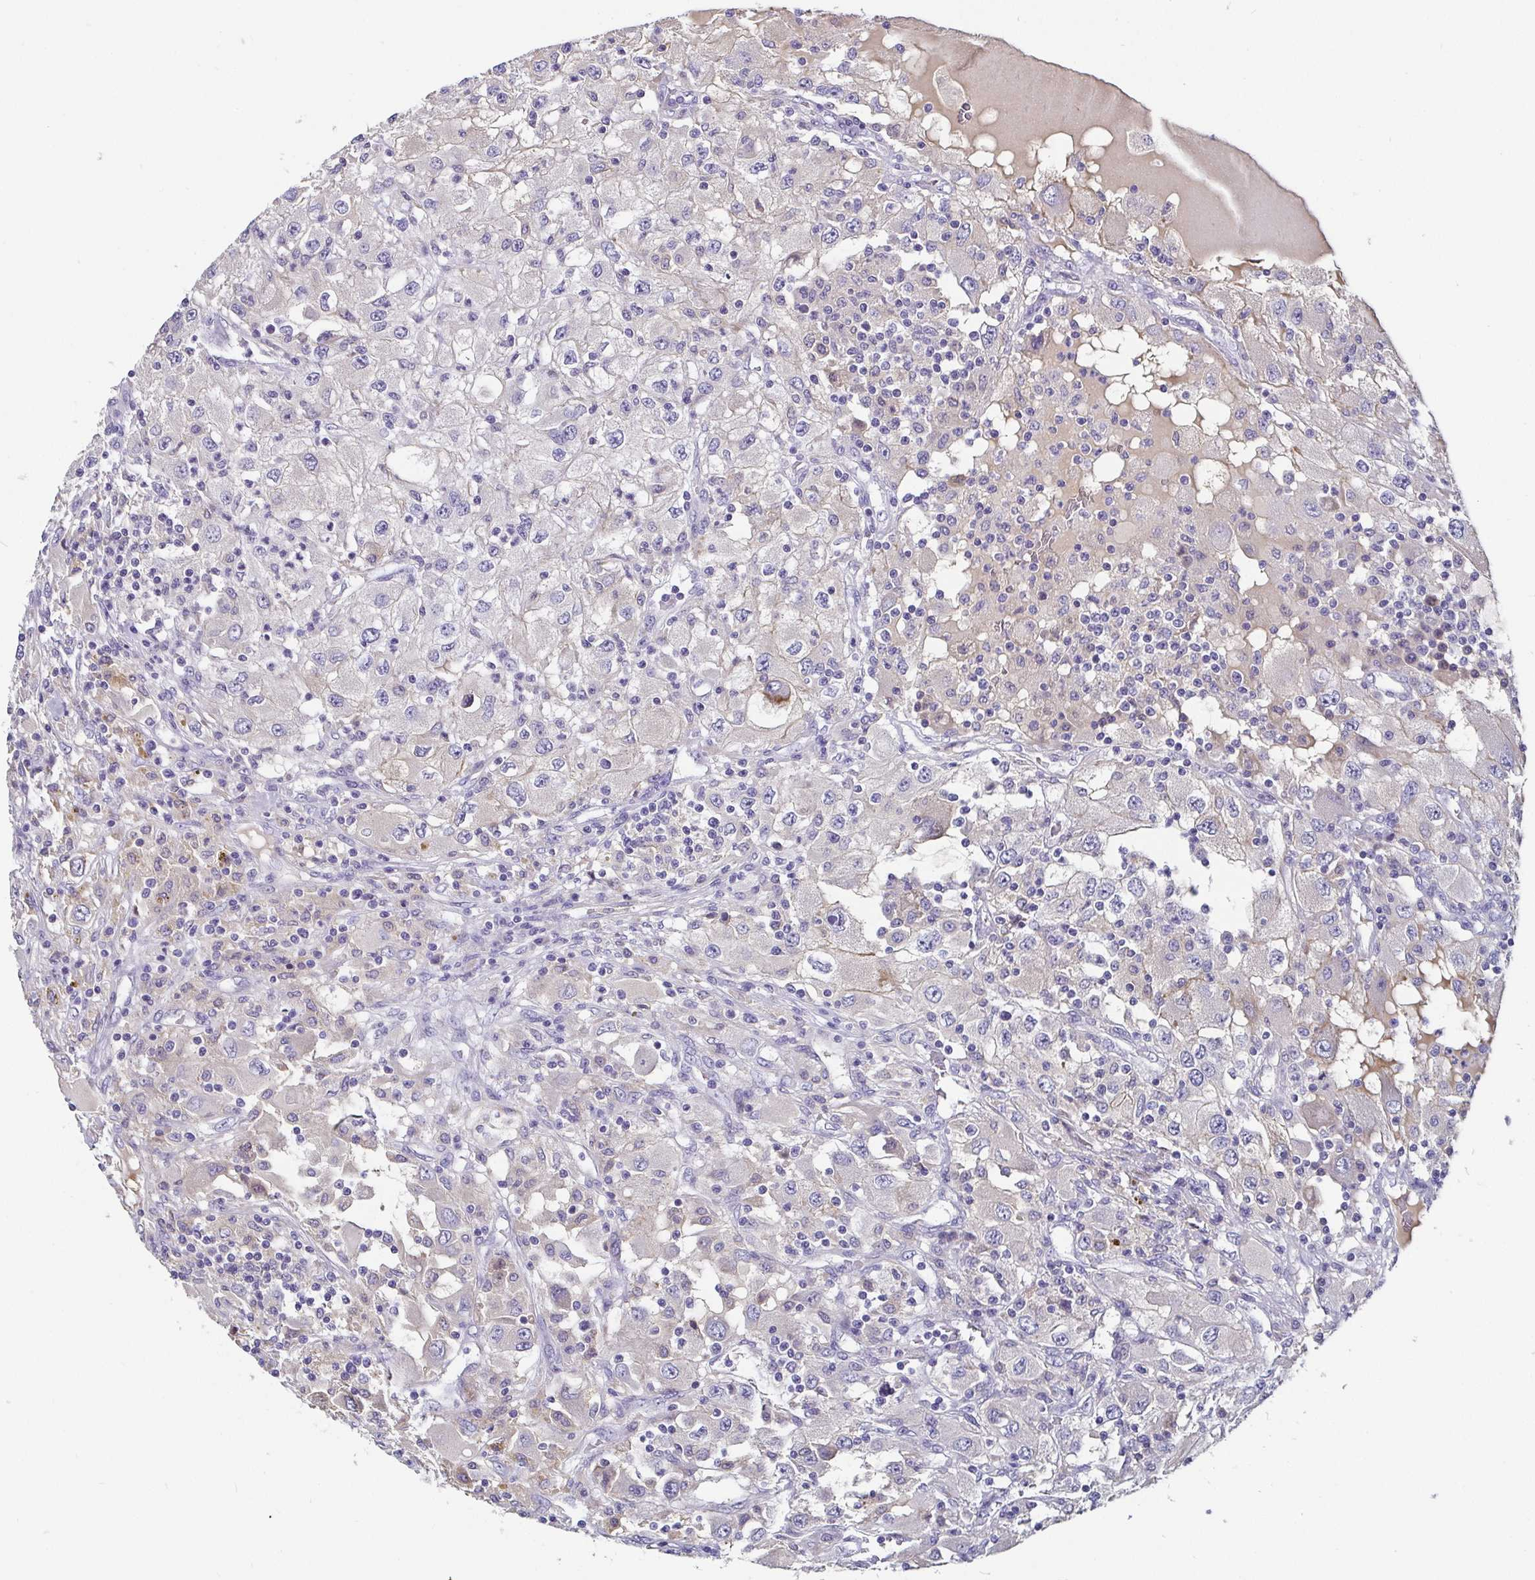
{"staining": {"intensity": "negative", "quantity": "none", "location": "none"}, "tissue": "renal cancer", "cell_type": "Tumor cells", "image_type": "cancer", "snomed": [{"axis": "morphology", "description": "Adenocarcinoma, NOS"}, {"axis": "topography", "description": "Kidney"}], "caption": "Immunohistochemistry (IHC) micrograph of neoplastic tissue: human adenocarcinoma (renal) stained with DAB shows no significant protein staining in tumor cells.", "gene": "ADAMTS6", "patient": {"sex": "female", "age": 67}}